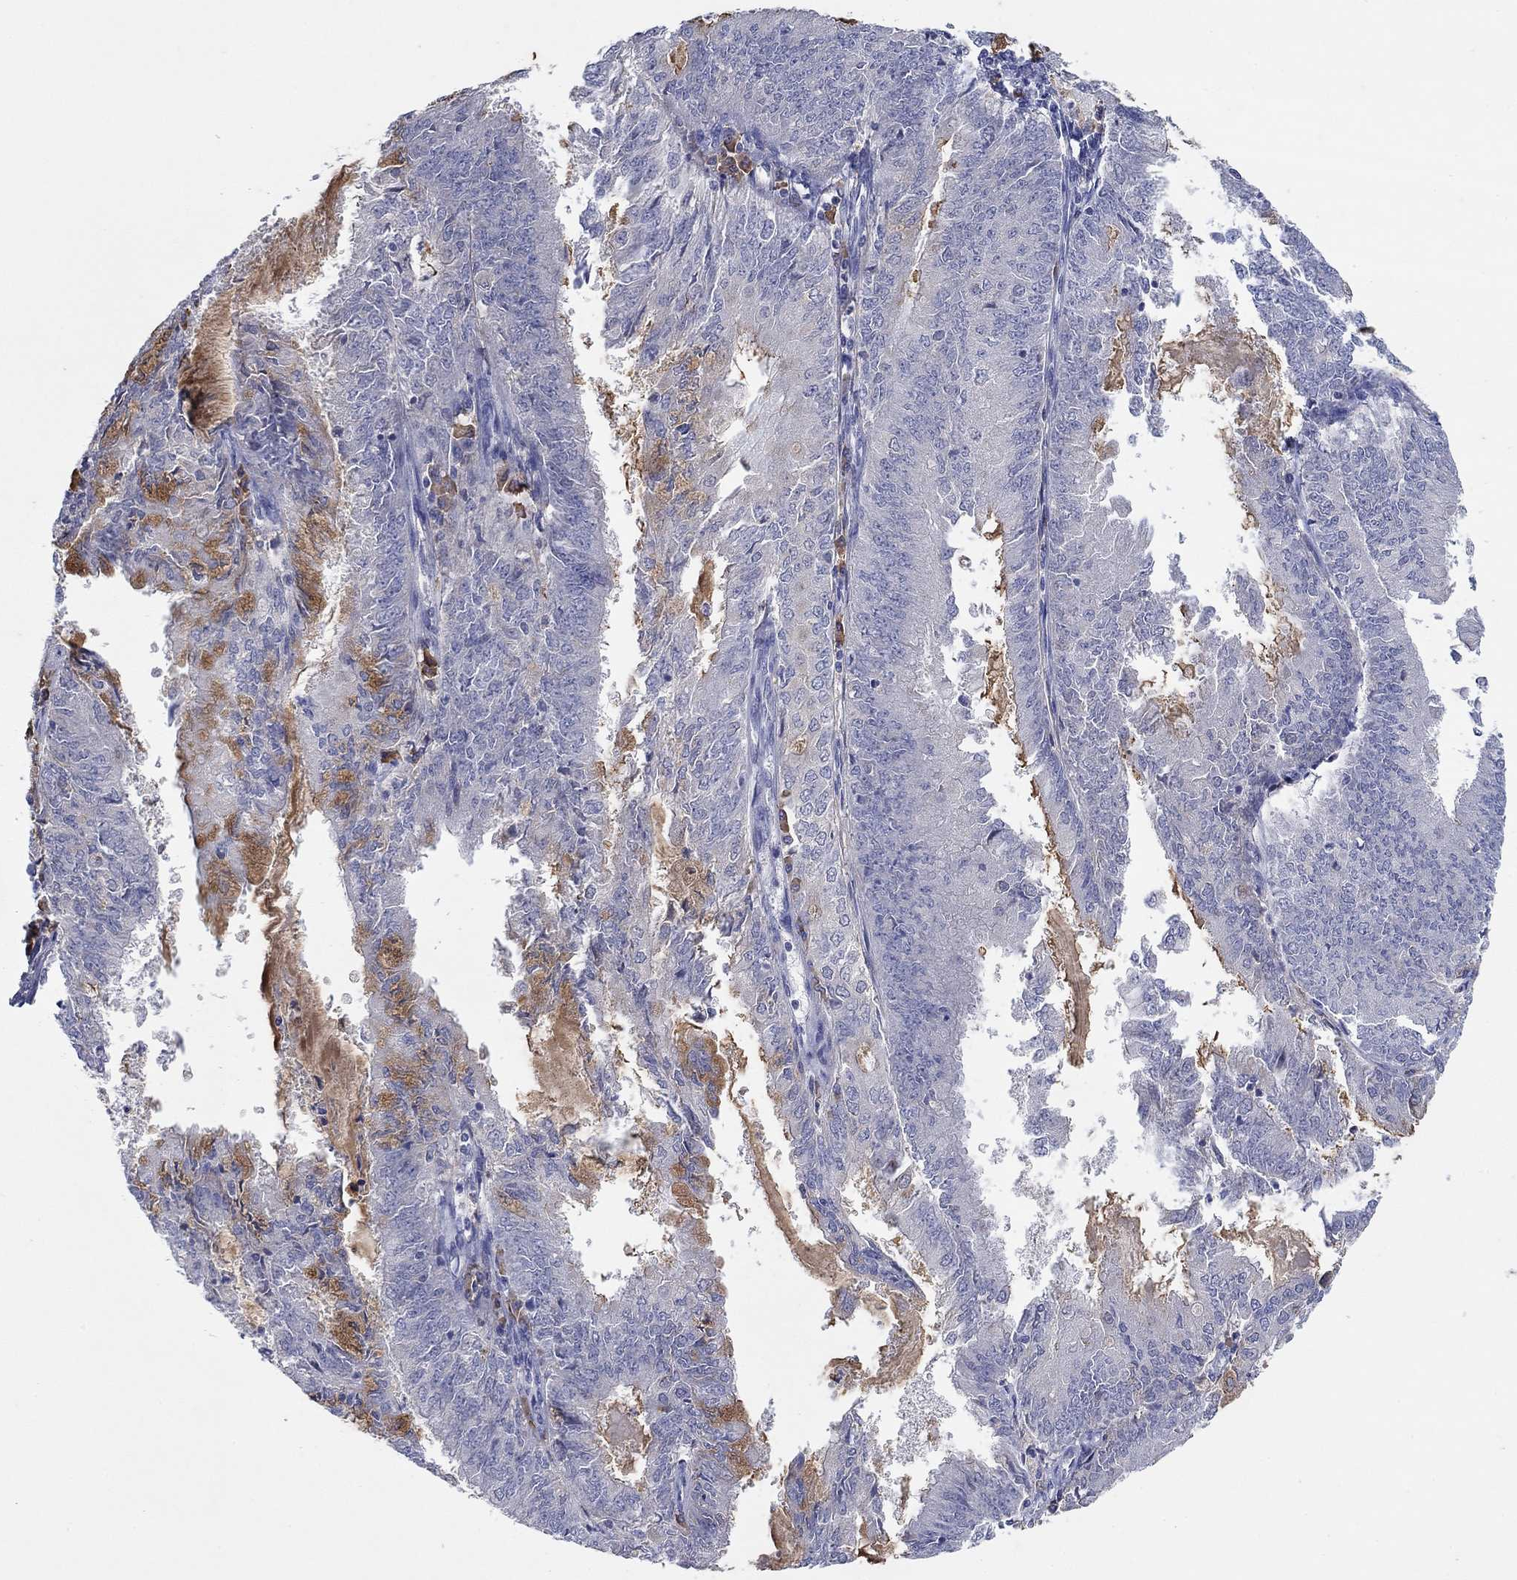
{"staining": {"intensity": "moderate", "quantity": "<25%", "location": "cytoplasmic/membranous"}, "tissue": "endometrial cancer", "cell_type": "Tumor cells", "image_type": "cancer", "snomed": [{"axis": "morphology", "description": "Adenocarcinoma, NOS"}, {"axis": "topography", "description": "Endometrium"}], "caption": "Endometrial adenocarcinoma tissue displays moderate cytoplasmic/membranous positivity in approximately <25% of tumor cells, visualized by immunohistochemistry.", "gene": "PLCL2", "patient": {"sex": "female", "age": 57}}